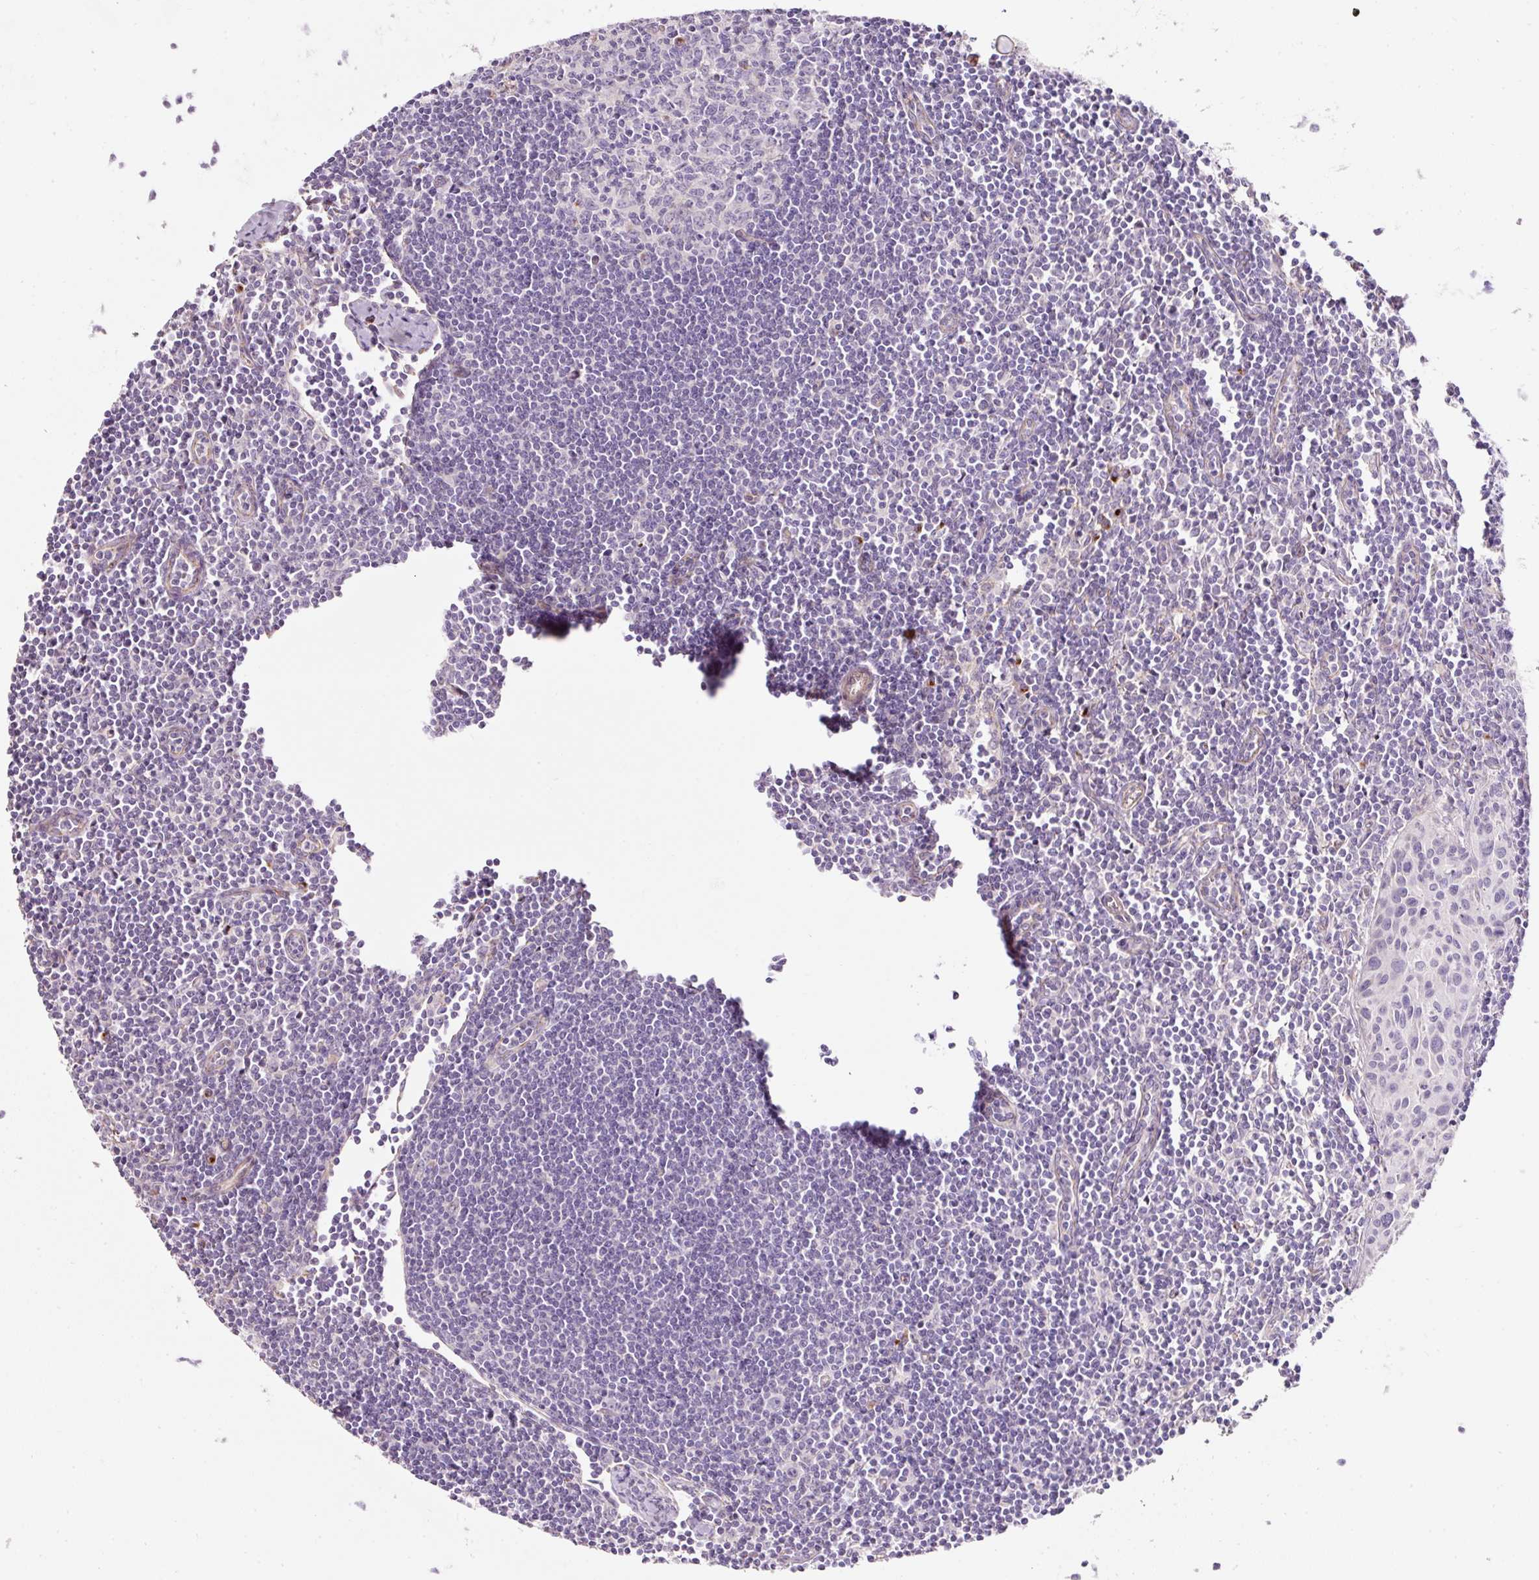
{"staining": {"intensity": "negative", "quantity": "none", "location": "none"}, "tissue": "lymph node", "cell_type": "Germinal center cells", "image_type": "normal", "snomed": [{"axis": "morphology", "description": "Normal tissue, NOS"}, {"axis": "topography", "description": "Lymph node"}], "caption": "This histopathology image is of benign lymph node stained with immunohistochemistry (IHC) to label a protein in brown with the nuclei are counter-stained blue. There is no staining in germinal center cells. (DAB (3,3'-diaminobenzidine) immunohistochemistry with hematoxylin counter stain).", "gene": "NBPF11", "patient": {"sex": "female", "age": 29}}